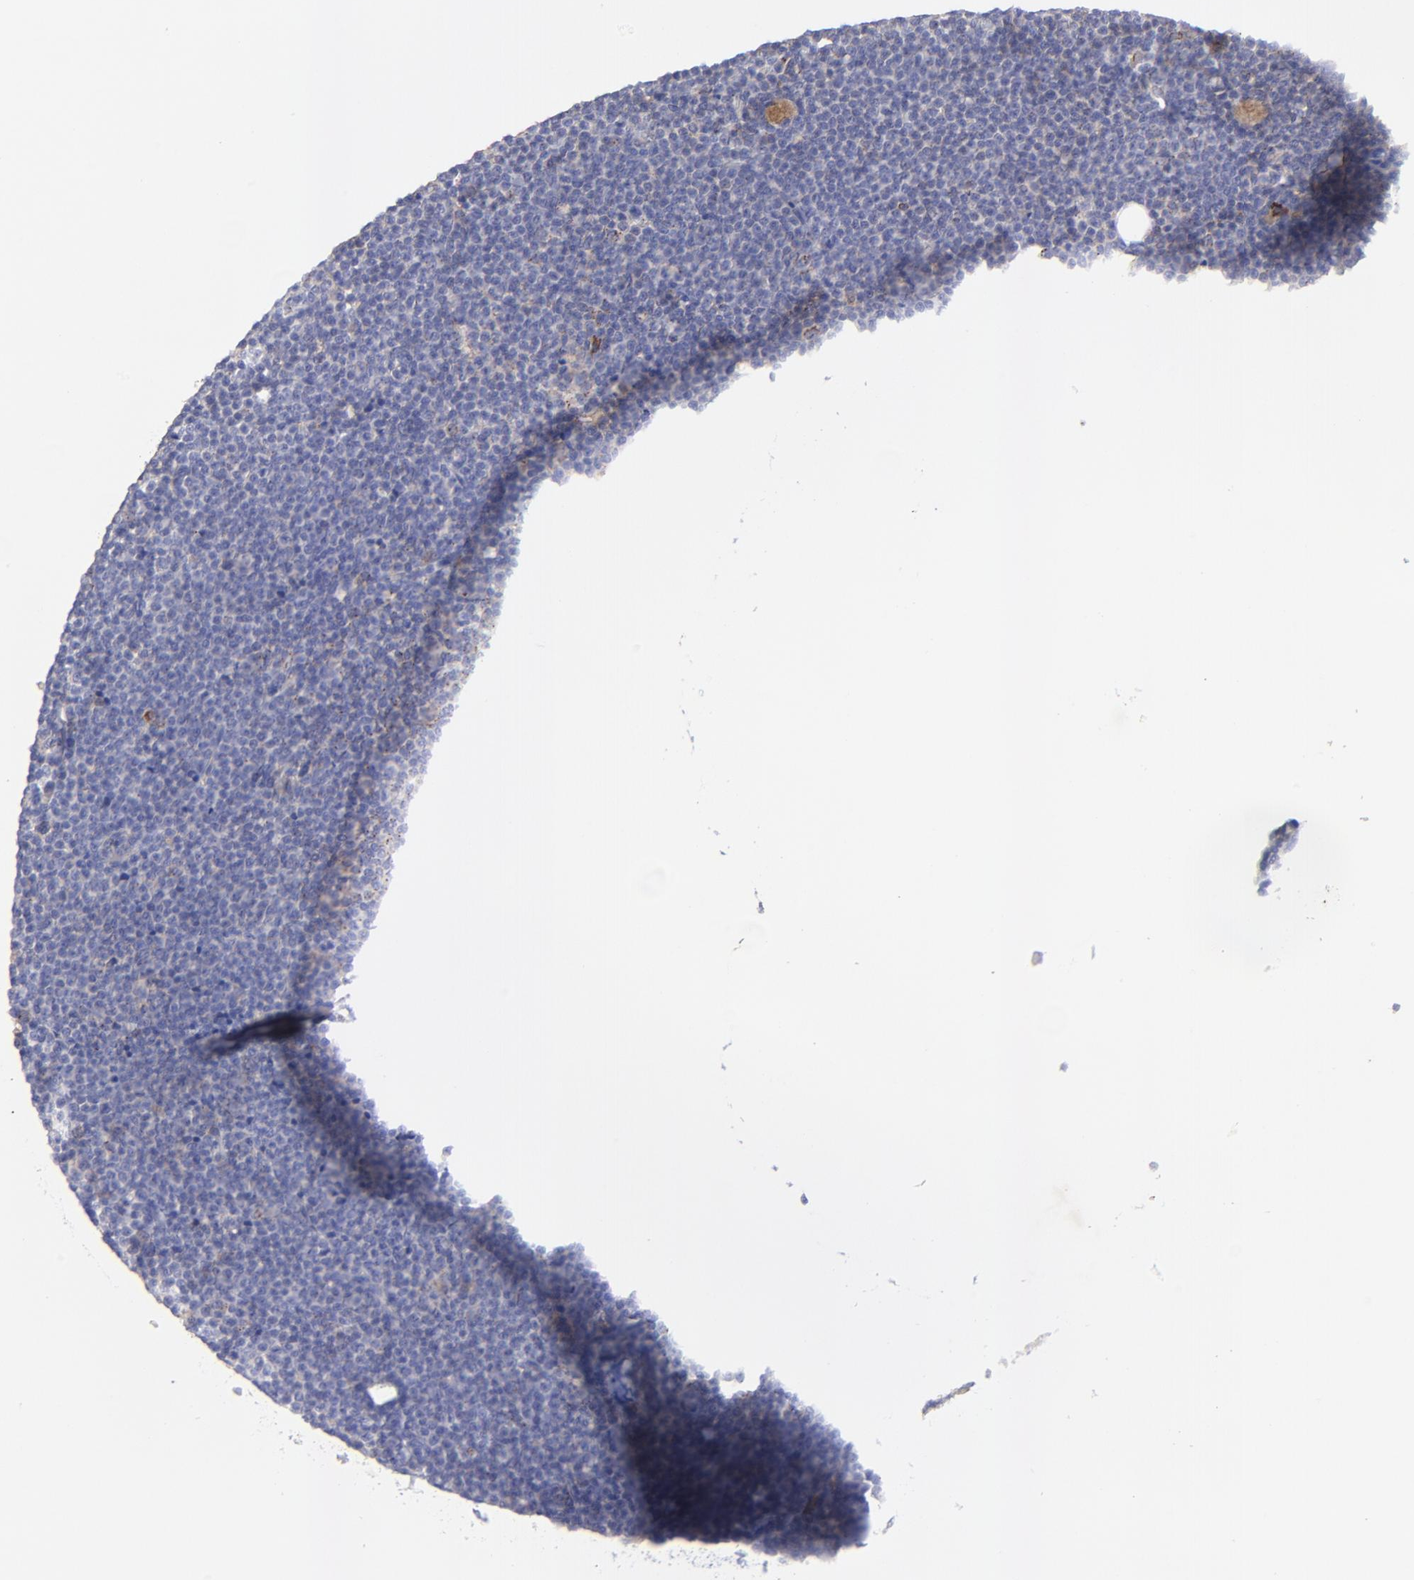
{"staining": {"intensity": "negative", "quantity": "none", "location": "none"}, "tissue": "lymphoma", "cell_type": "Tumor cells", "image_type": "cancer", "snomed": [{"axis": "morphology", "description": "Malignant lymphoma, non-Hodgkin's type, High grade"}, {"axis": "topography", "description": "Lymph node"}], "caption": "Tumor cells show no significant expression in lymphoma.", "gene": "LHFPL1", "patient": {"sex": "female", "age": 58}}